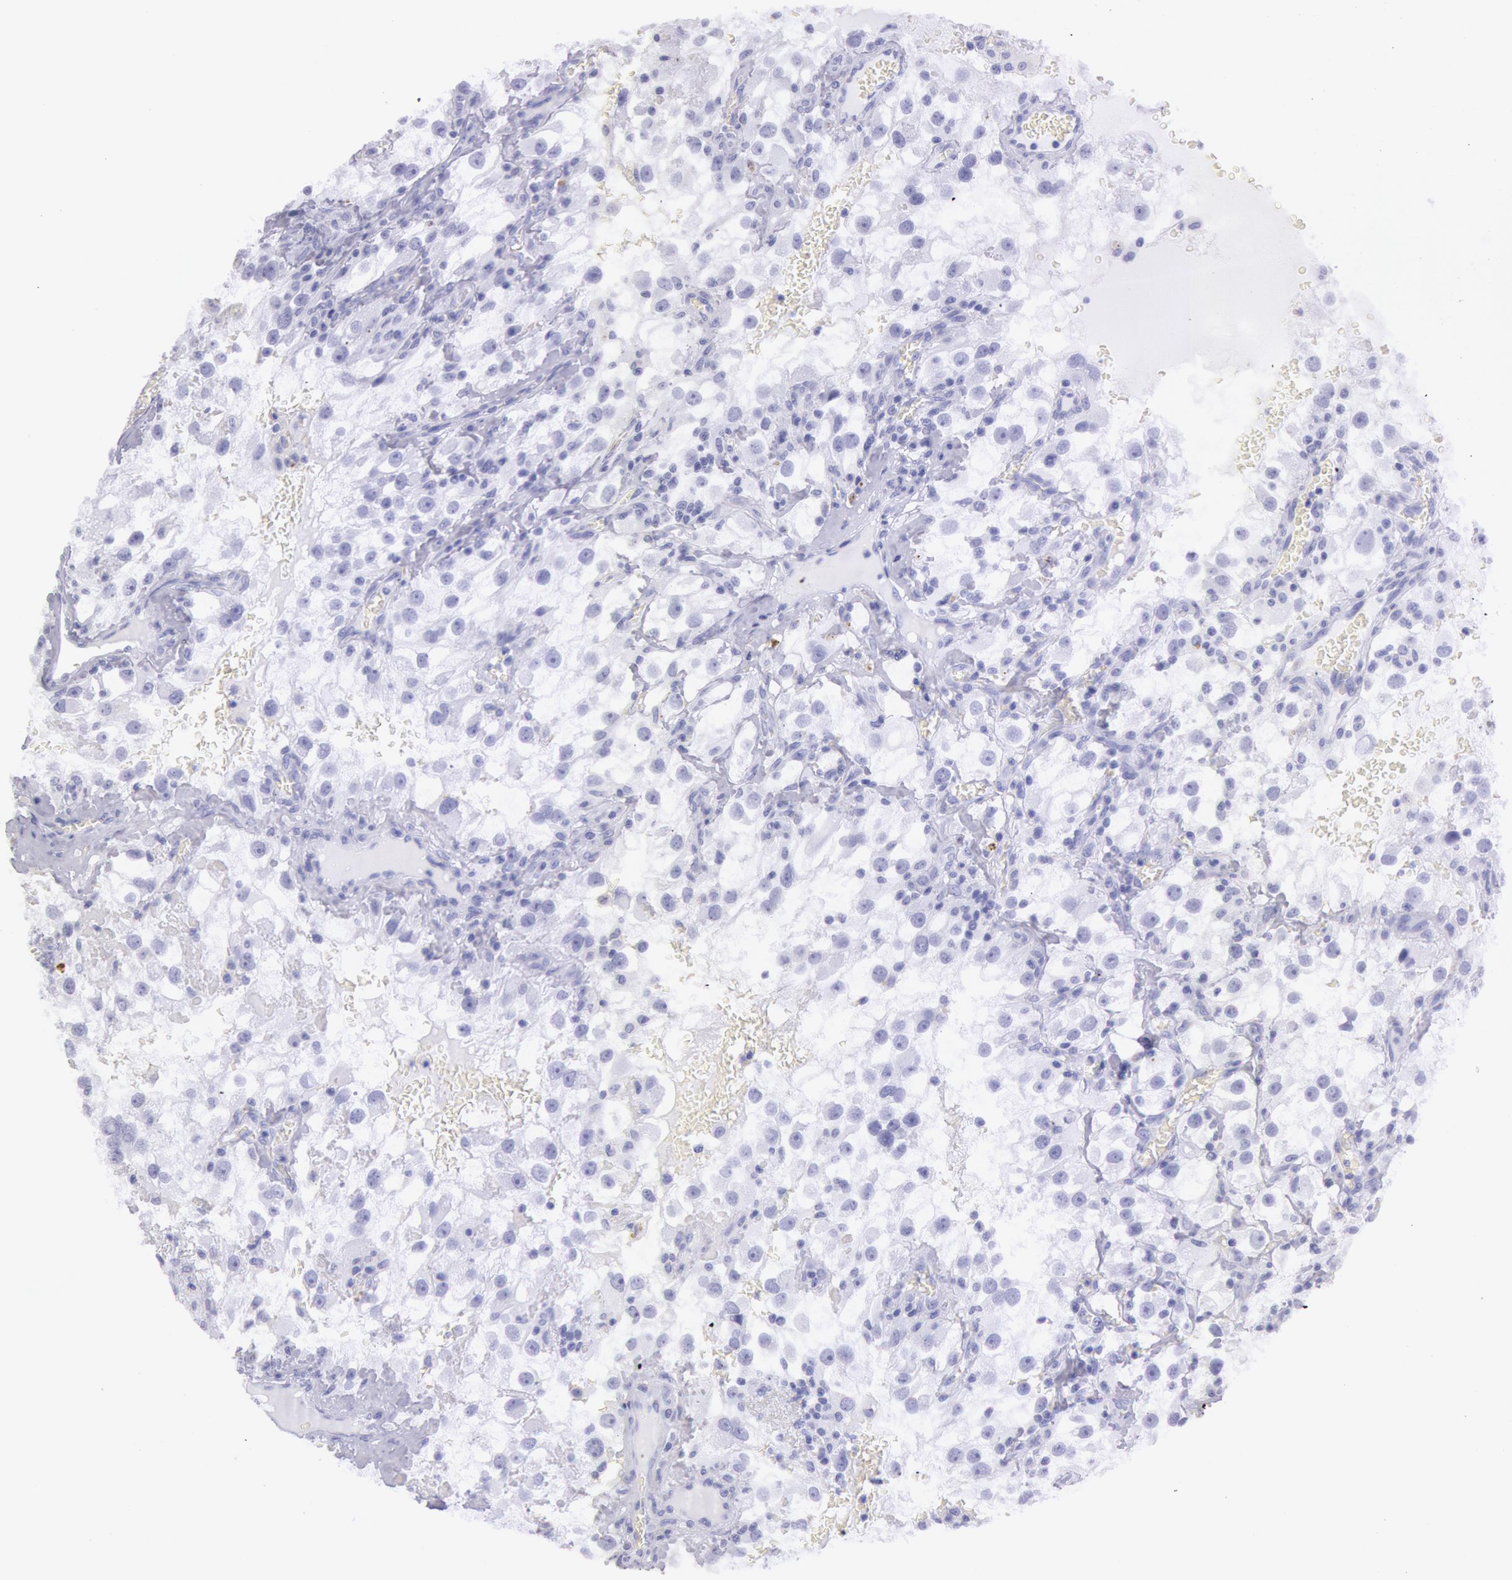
{"staining": {"intensity": "negative", "quantity": "none", "location": "none"}, "tissue": "renal cancer", "cell_type": "Tumor cells", "image_type": "cancer", "snomed": [{"axis": "morphology", "description": "Adenocarcinoma, NOS"}, {"axis": "topography", "description": "Kidney"}], "caption": "This photomicrograph is of adenocarcinoma (renal) stained with immunohistochemistry to label a protein in brown with the nuclei are counter-stained blue. There is no expression in tumor cells. The staining is performed using DAB brown chromogen with nuclei counter-stained in using hematoxylin.", "gene": "ESS2", "patient": {"sex": "female", "age": 52}}